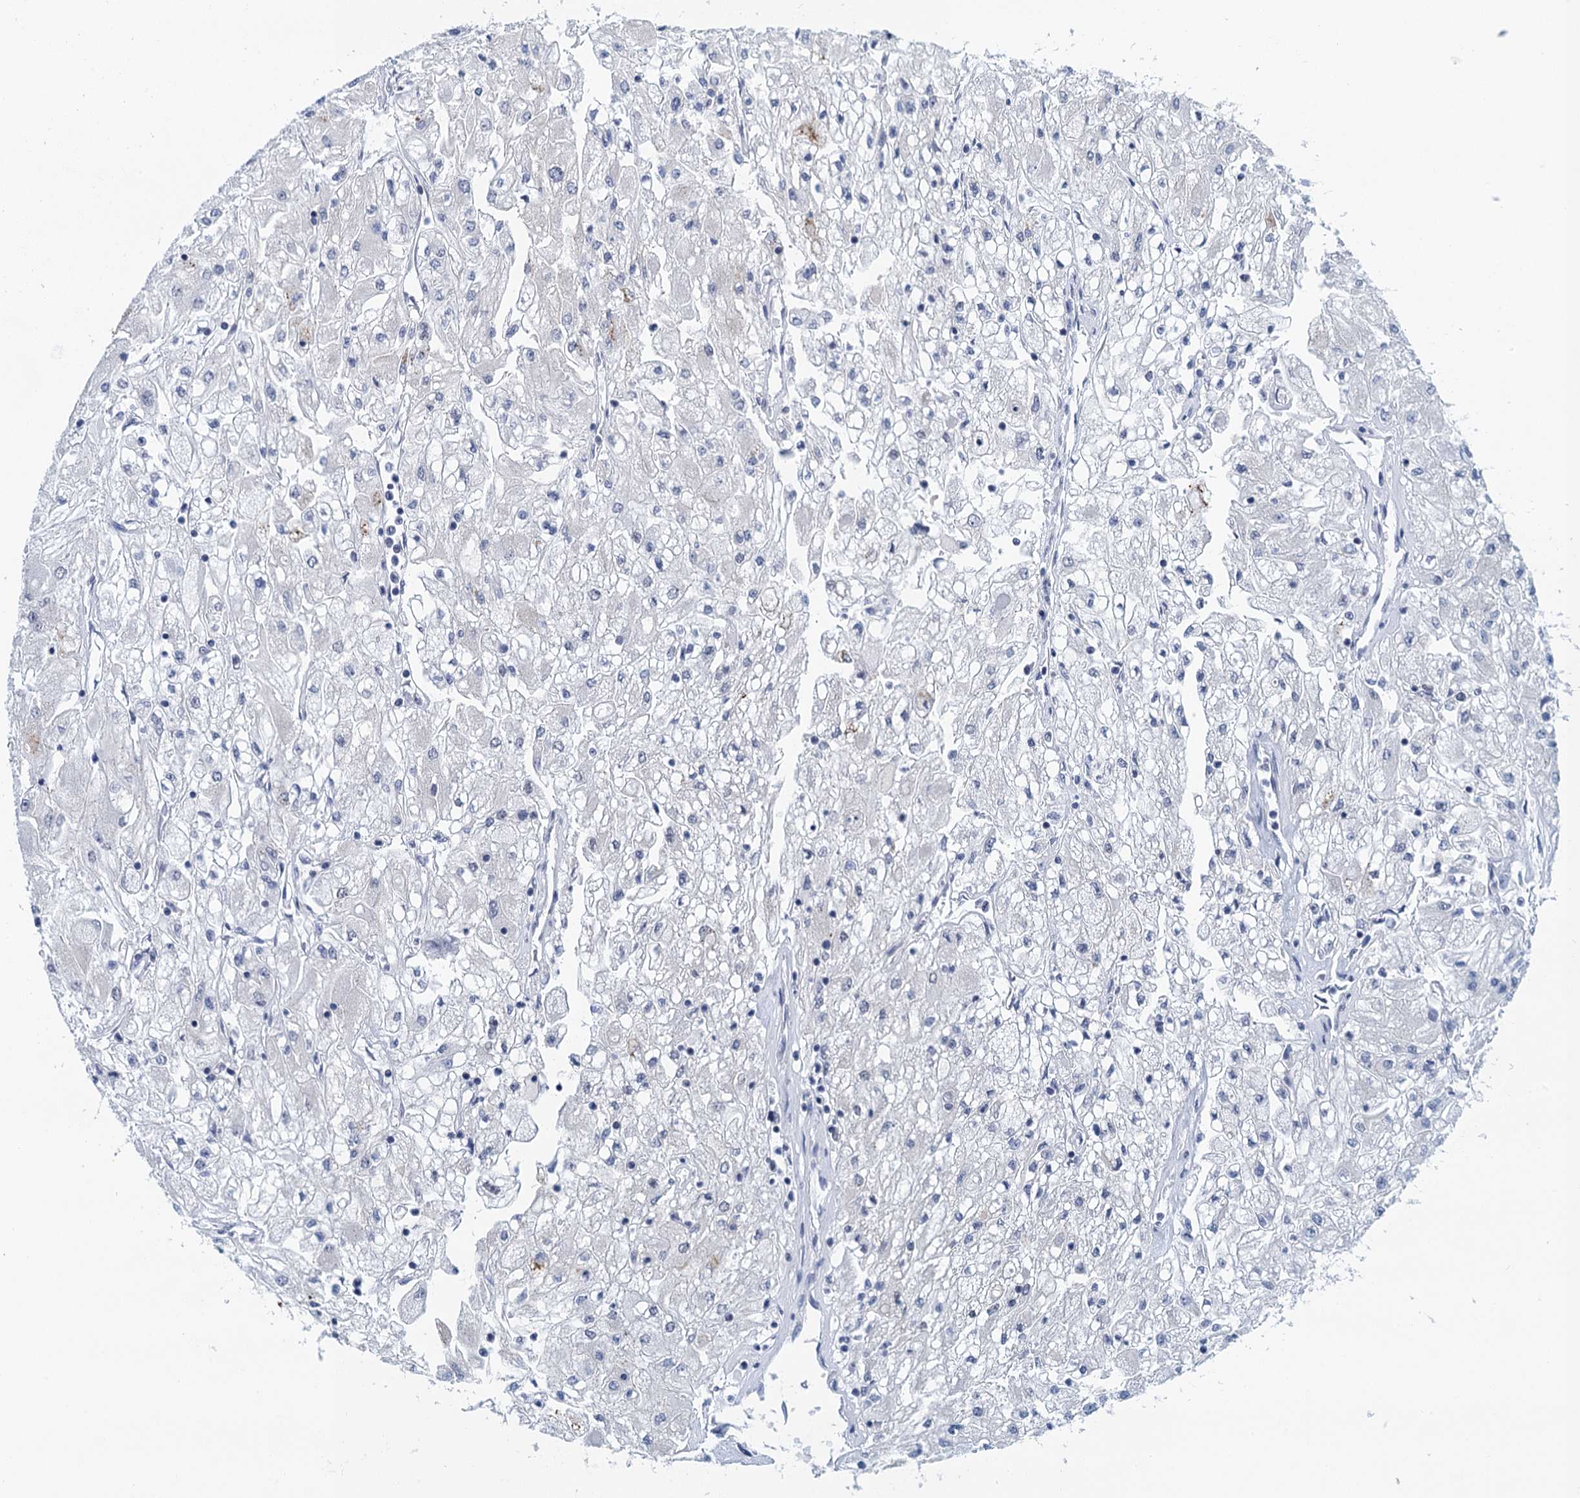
{"staining": {"intensity": "negative", "quantity": "none", "location": "none"}, "tissue": "renal cancer", "cell_type": "Tumor cells", "image_type": "cancer", "snomed": [{"axis": "morphology", "description": "Adenocarcinoma, NOS"}, {"axis": "topography", "description": "Kidney"}], "caption": "IHC image of neoplastic tissue: renal cancer stained with DAB exhibits no significant protein staining in tumor cells.", "gene": "EPS8L1", "patient": {"sex": "male", "age": 80}}